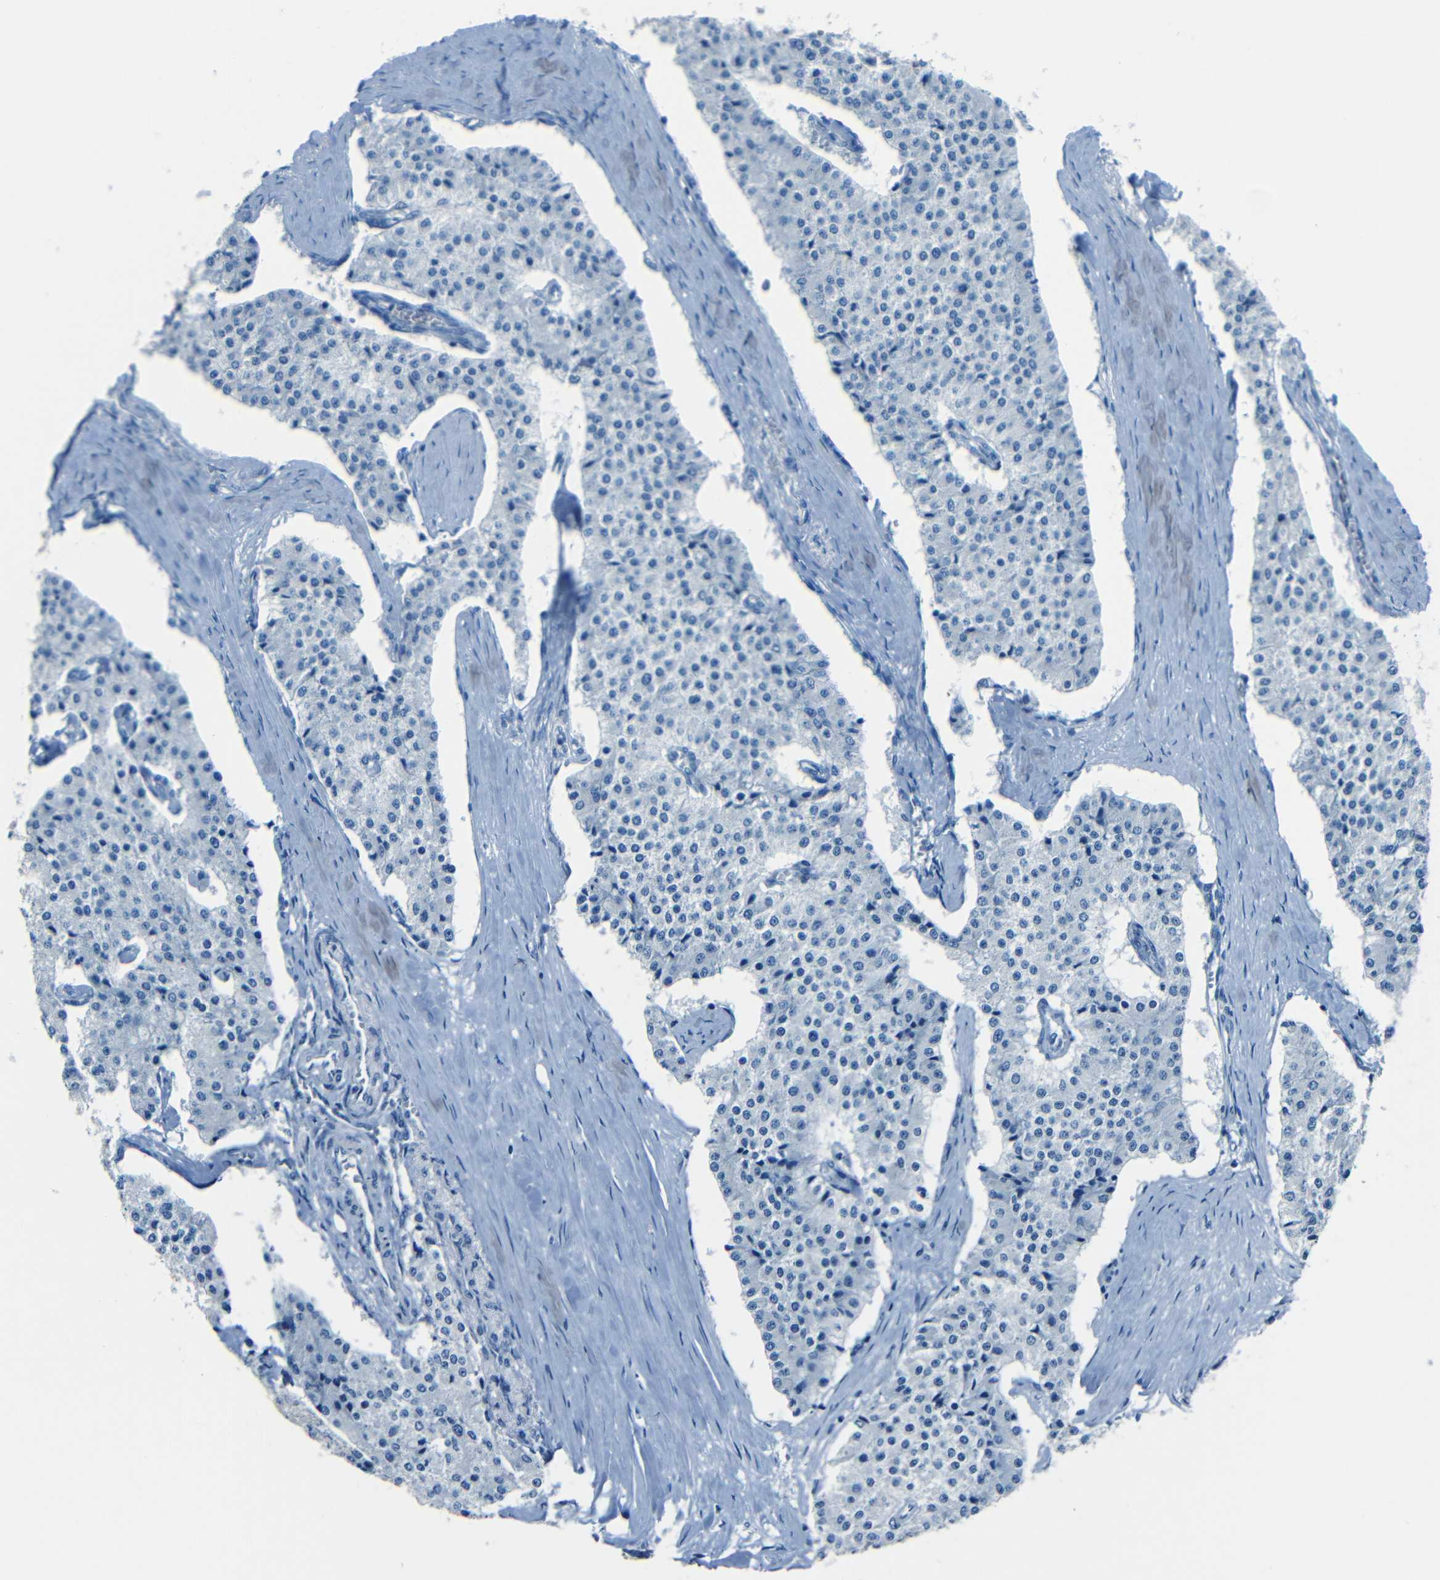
{"staining": {"intensity": "negative", "quantity": "none", "location": "none"}, "tissue": "carcinoid", "cell_type": "Tumor cells", "image_type": "cancer", "snomed": [{"axis": "morphology", "description": "Carcinoid, malignant, NOS"}, {"axis": "topography", "description": "Colon"}], "caption": "A high-resolution photomicrograph shows IHC staining of carcinoid, which displays no significant positivity in tumor cells.", "gene": "FBN2", "patient": {"sex": "female", "age": 52}}